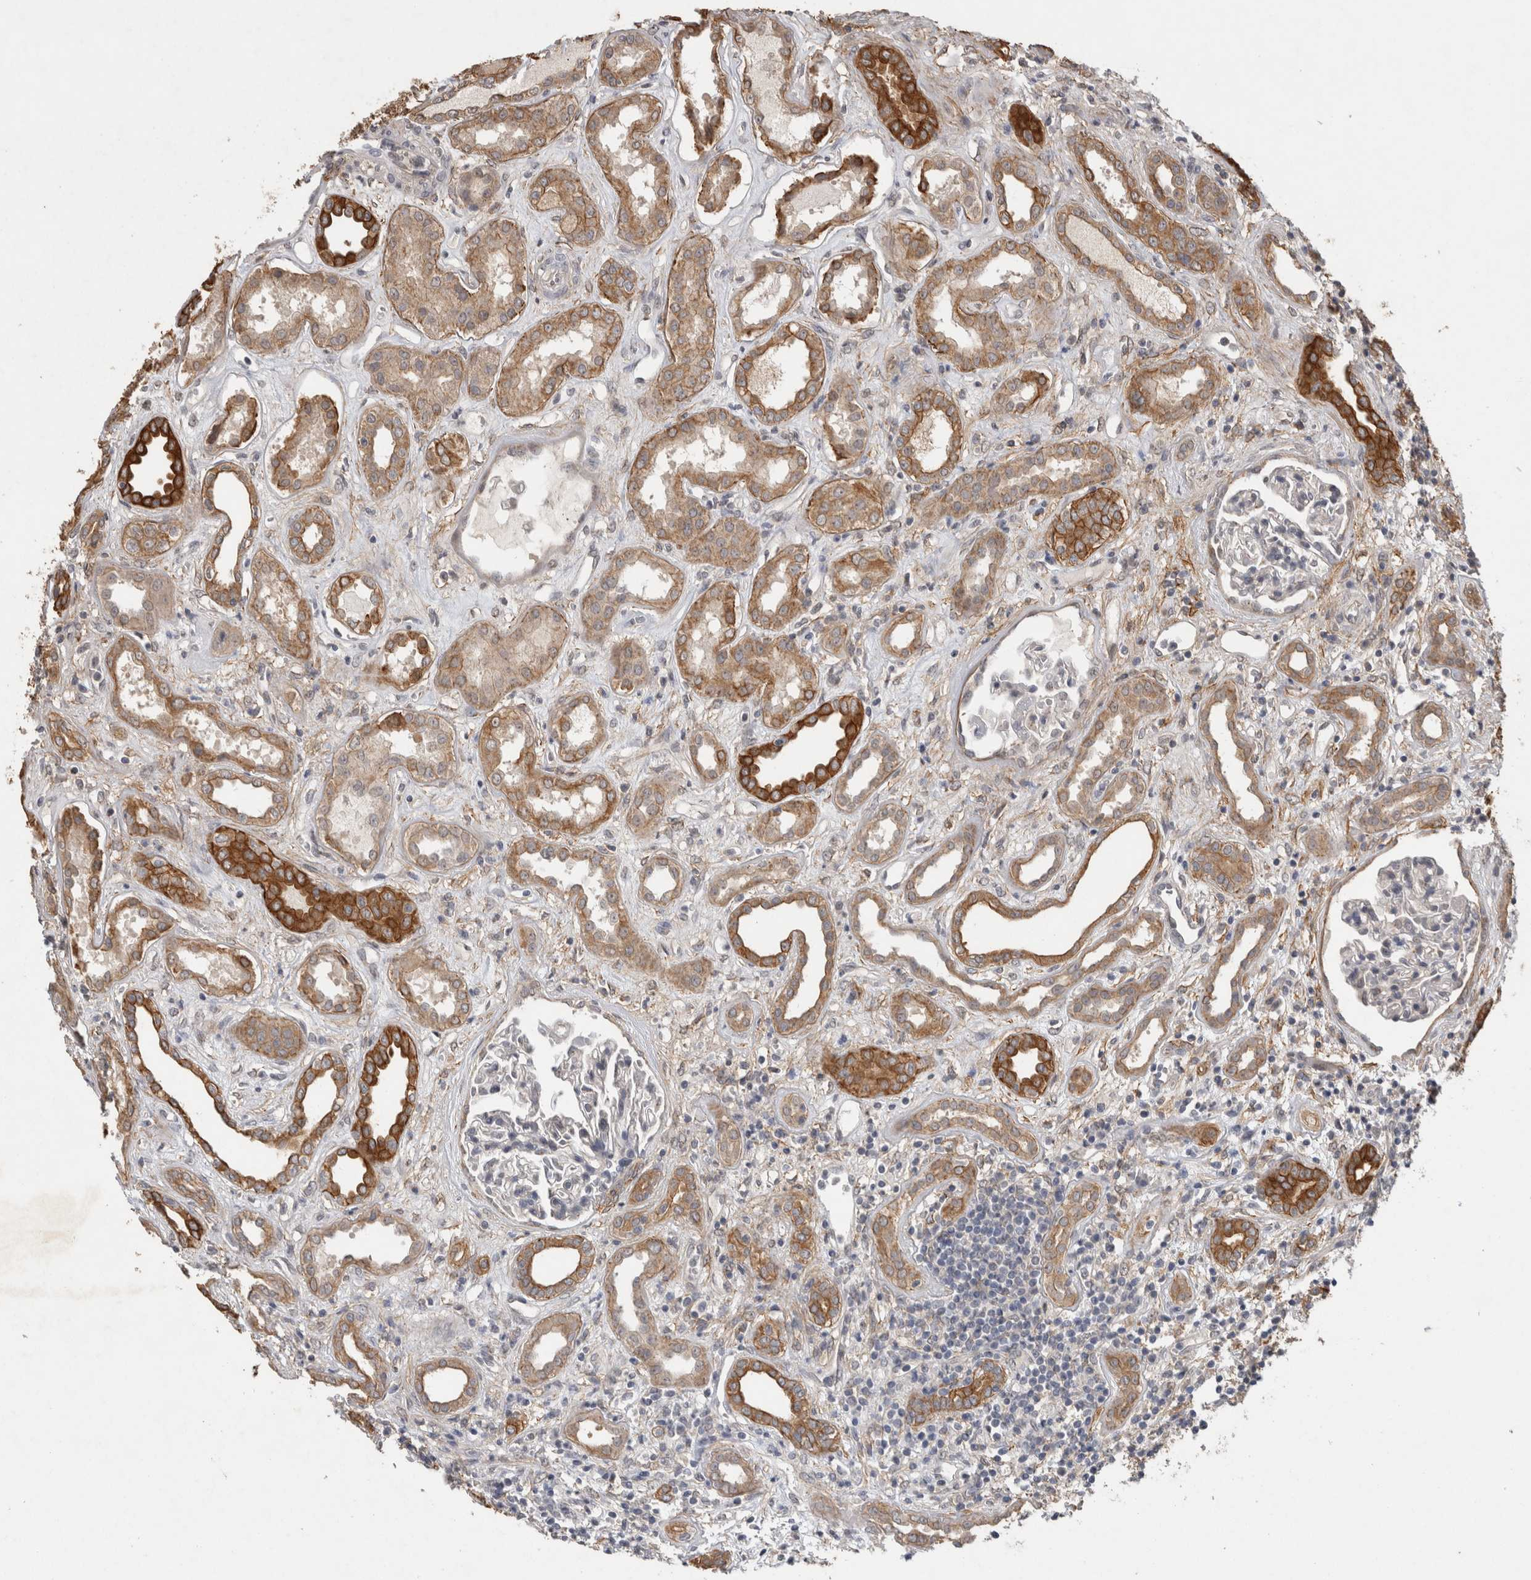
{"staining": {"intensity": "negative", "quantity": "none", "location": "none"}, "tissue": "kidney", "cell_type": "Cells in glomeruli", "image_type": "normal", "snomed": [{"axis": "morphology", "description": "Normal tissue, NOS"}, {"axis": "topography", "description": "Kidney"}], "caption": "Image shows no protein staining in cells in glomeruli of unremarkable kidney.", "gene": "RHPN1", "patient": {"sex": "male", "age": 59}}